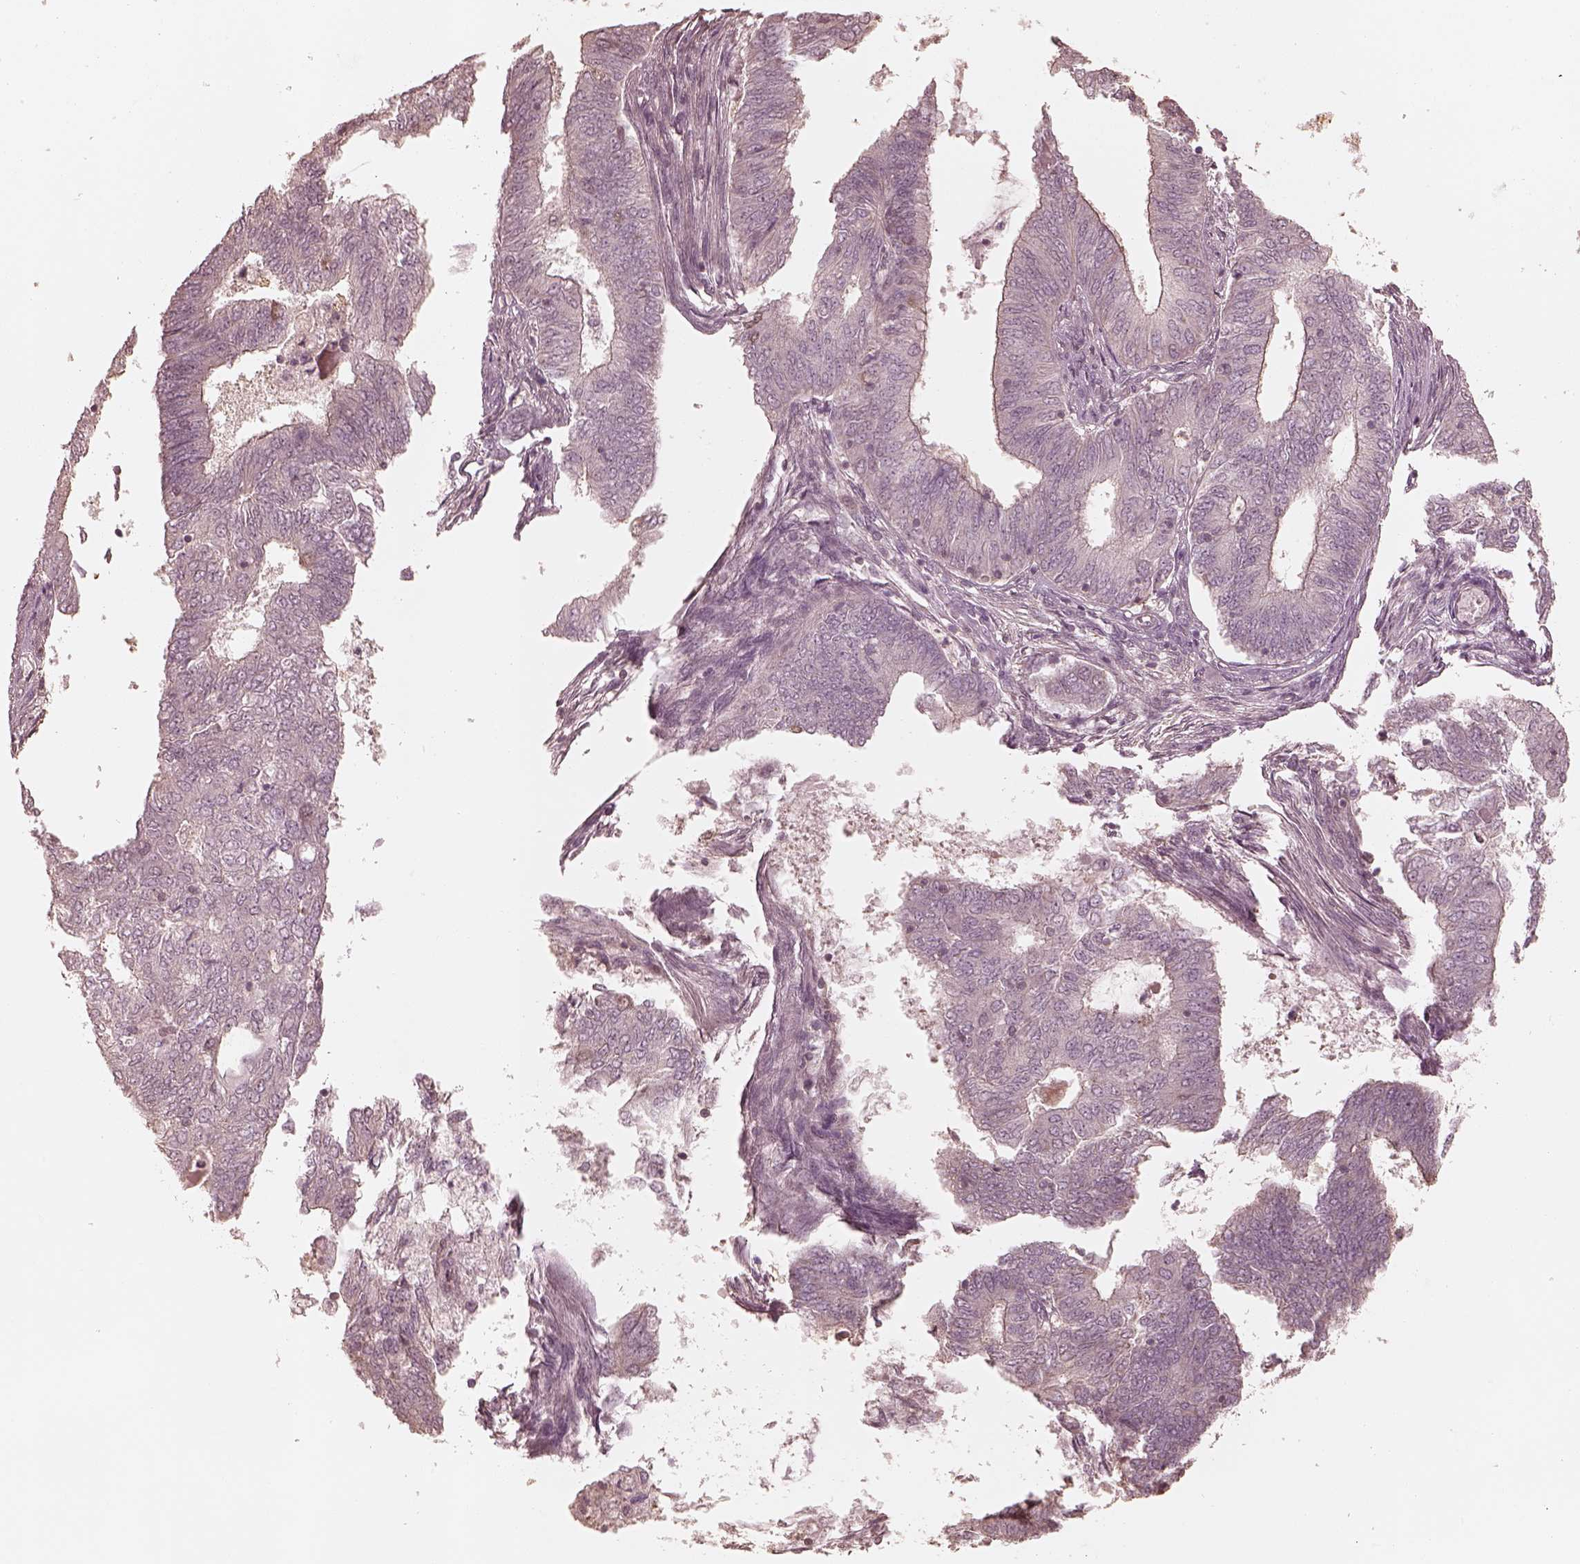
{"staining": {"intensity": "negative", "quantity": "none", "location": "none"}, "tissue": "endometrial cancer", "cell_type": "Tumor cells", "image_type": "cancer", "snomed": [{"axis": "morphology", "description": "Adenocarcinoma, NOS"}, {"axis": "topography", "description": "Endometrium"}], "caption": "An image of endometrial cancer stained for a protein shows no brown staining in tumor cells.", "gene": "KIF5C", "patient": {"sex": "female", "age": 62}}